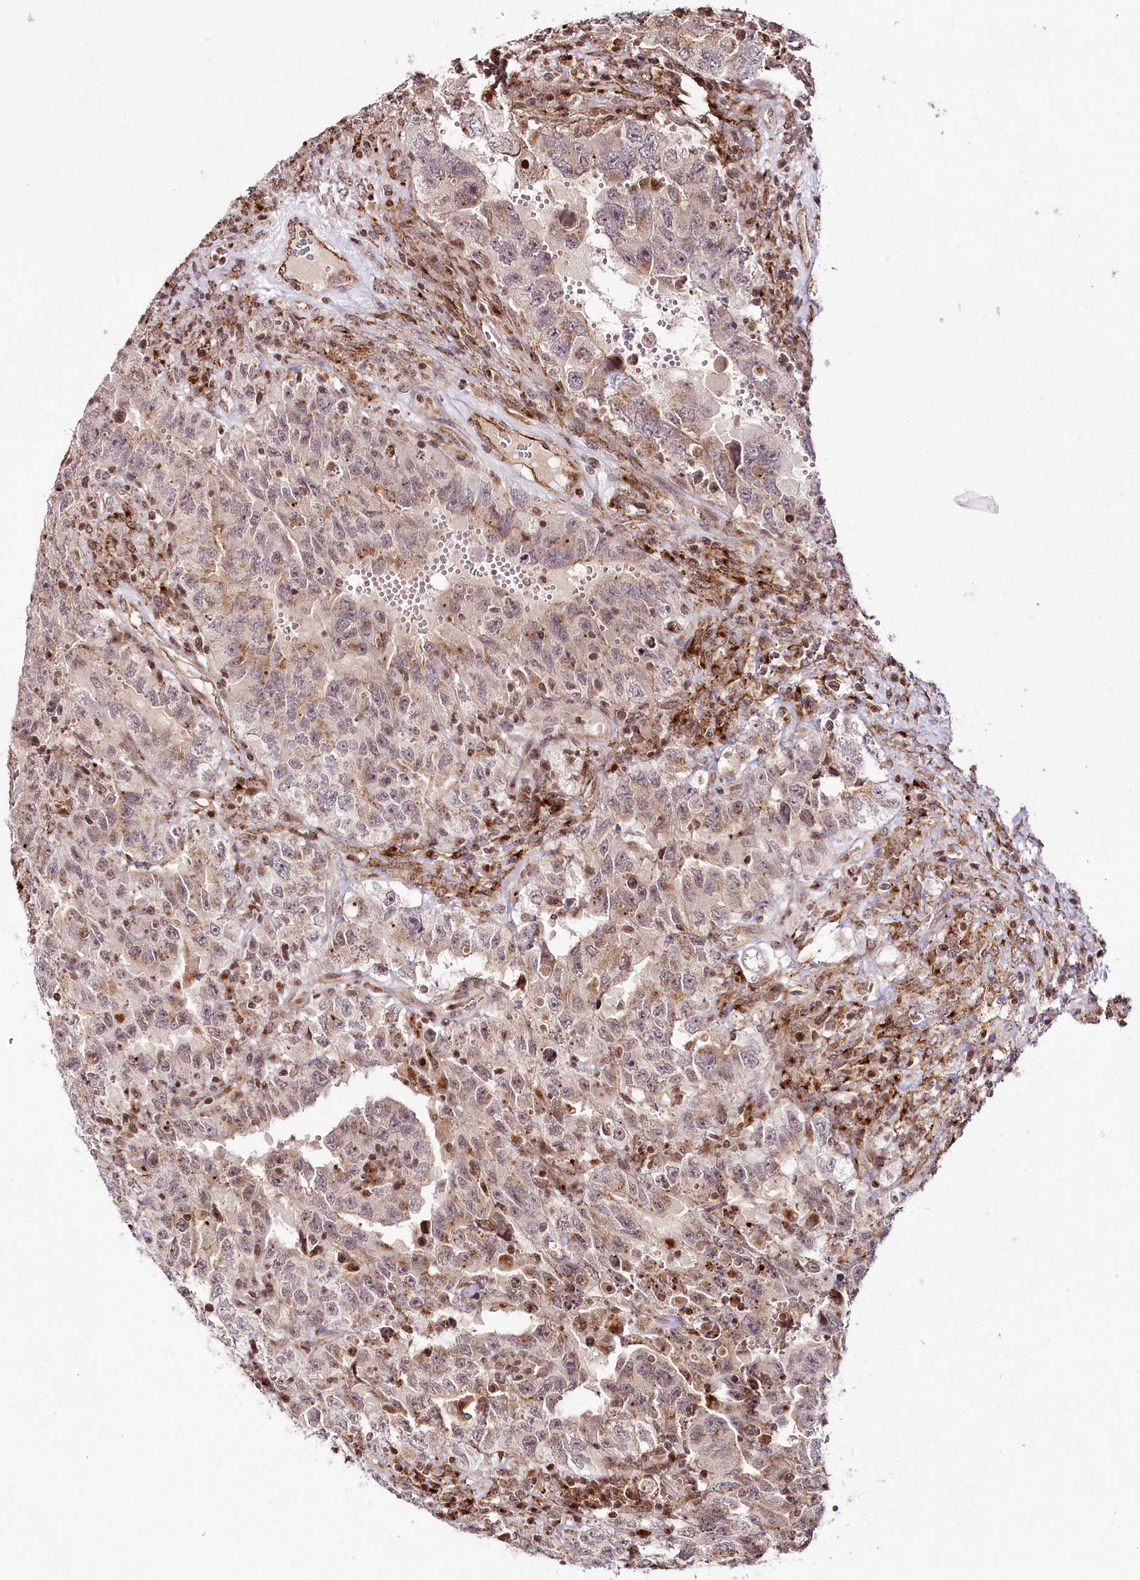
{"staining": {"intensity": "weak", "quantity": "<25%", "location": "nuclear"}, "tissue": "testis cancer", "cell_type": "Tumor cells", "image_type": "cancer", "snomed": [{"axis": "morphology", "description": "Carcinoma, Embryonal, NOS"}, {"axis": "topography", "description": "Testis"}], "caption": "A photomicrograph of human testis cancer is negative for staining in tumor cells.", "gene": "HOXC8", "patient": {"sex": "male", "age": 26}}